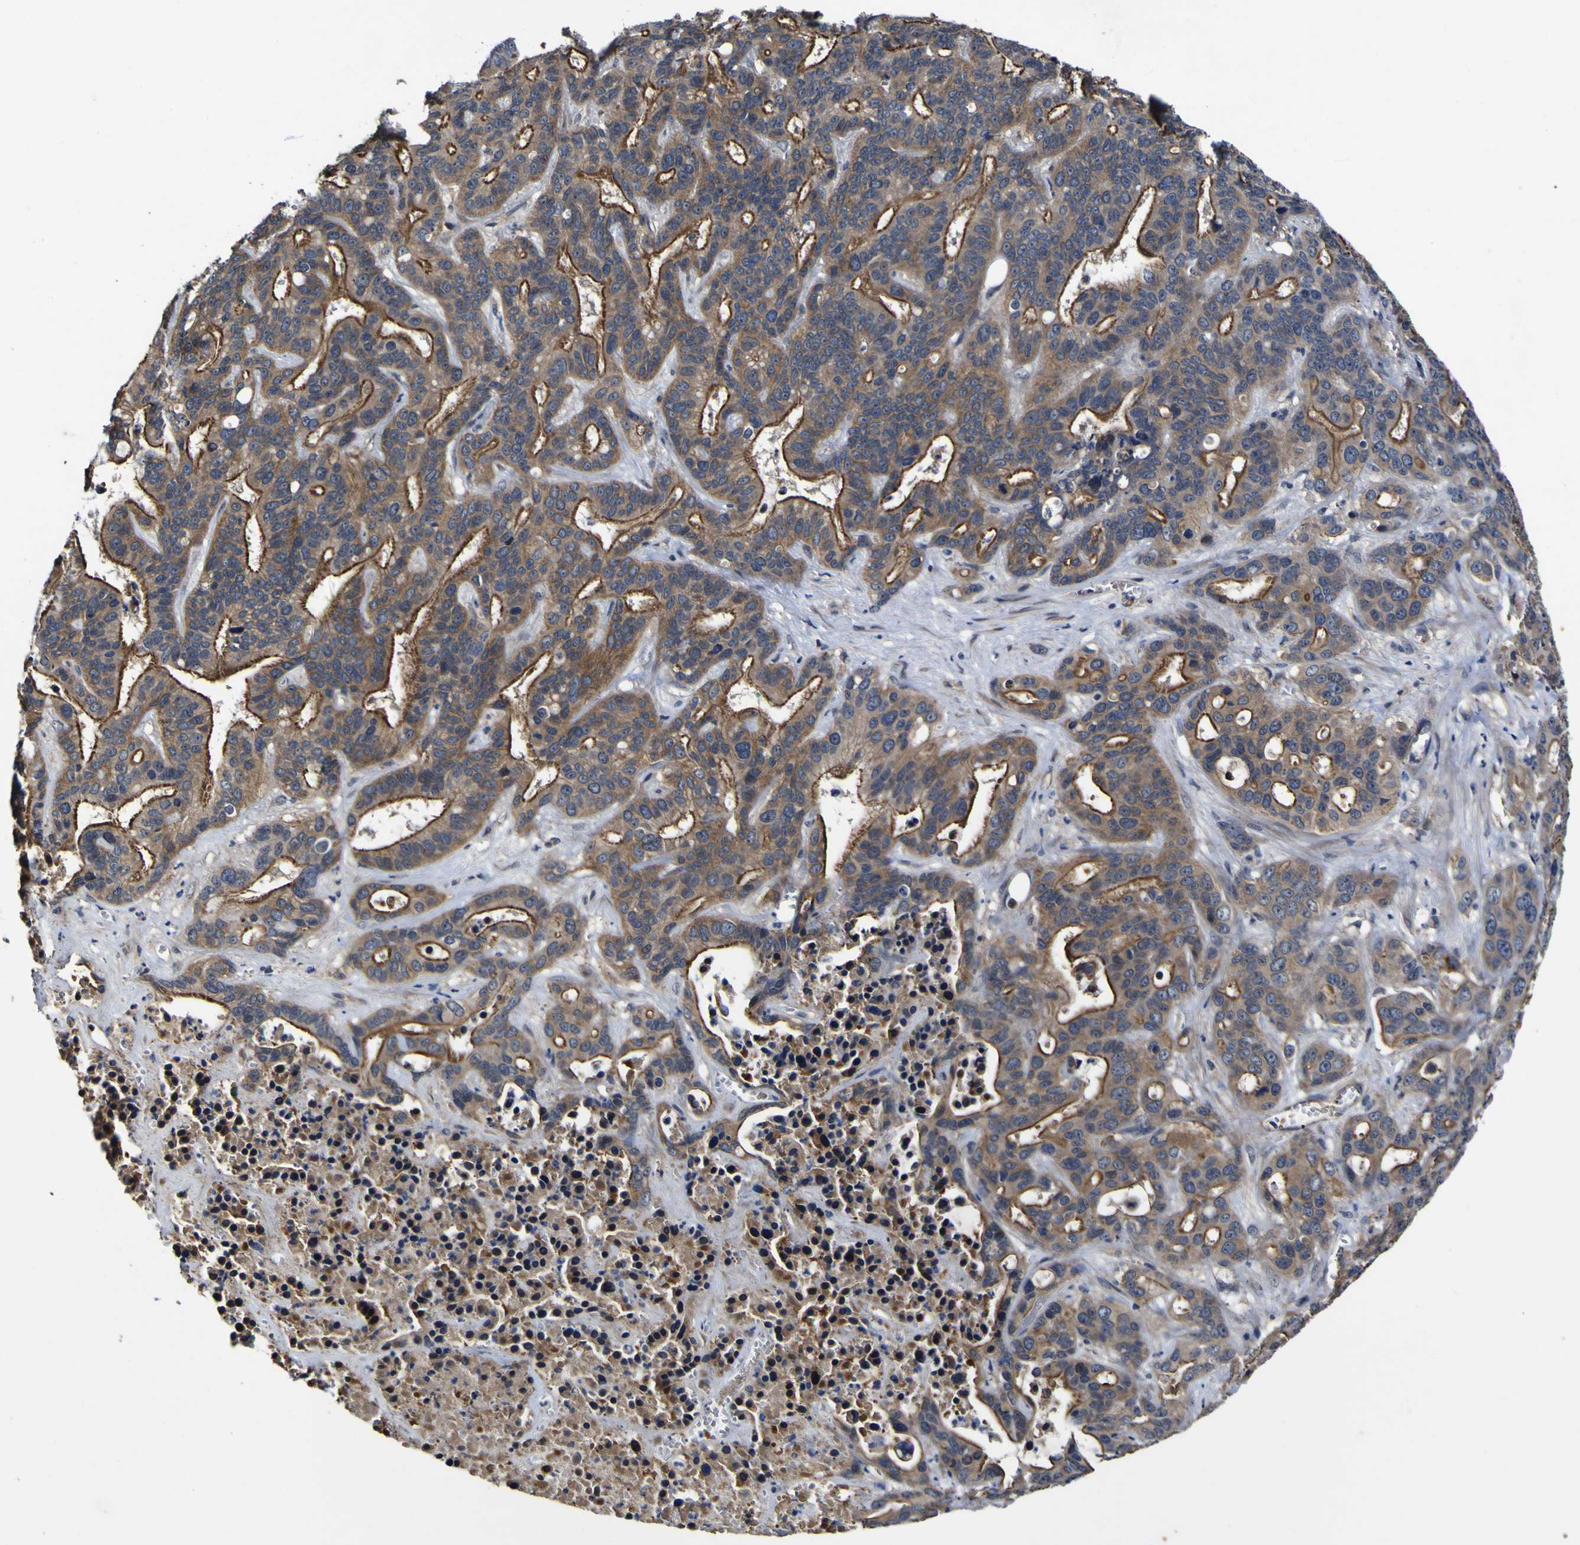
{"staining": {"intensity": "moderate", "quantity": ">75%", "location": "cytoplasmic/membranous"}, "tissue": "liver cancer", "cell_type": "Tumor cells", "image_type": "cancer", "snomed": [{"axis": "morphology", "description": "Cholangiocarcinoma"}, {"axis": "topography", "description": "Liver"}], "caption": "Immunohistochemical staining of liver cholangiocarcinoma demonstrates moderate cytoplasmic/membranous protein positivity in approximately >75% of tumor cells.", "gene": "CCL2", "patient": {"sex": "female", "age": 65}}